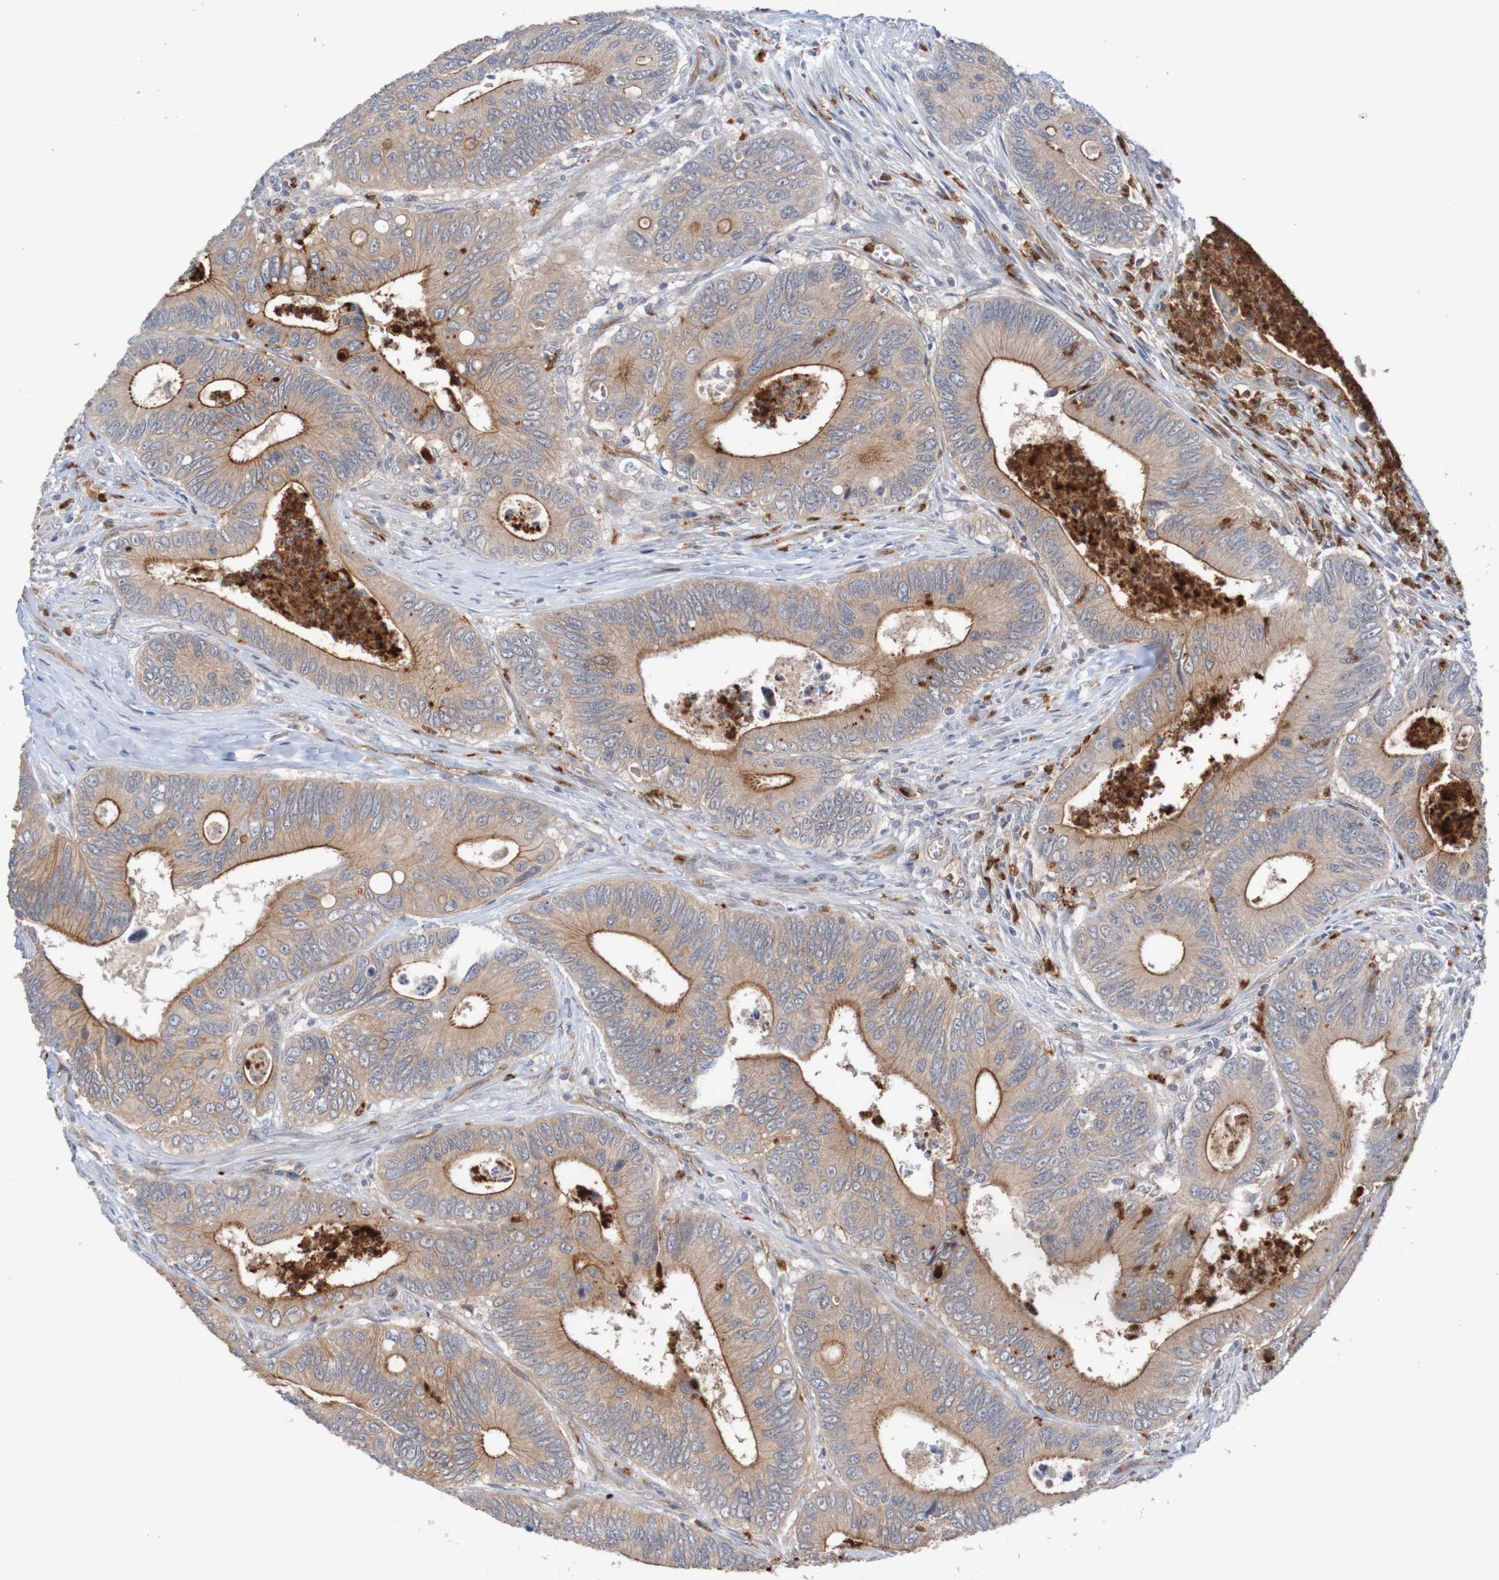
{"staining": {"intensity": "moderate", "quantity": ">75%", "location": "cytoplasmic/membranous"}, "tissue": "colorectal cancer", "cell_type": "Tumor cells", "image_type": "cancer", "snomed": [{"axis": "morphology", "description": "Inflammation, NOS"}, {"axis": "morphology", "description": "Adenocarcinoma, NOS"}, {"axis": "topography", "description": "Colon"}], "caption": "Immunohistochemistry histopathology image of neoplastic tissue: human colorectal adenocarcinoma stained using immunohistochemistry (IHC) exhibits medium levels of moderate protein expression localized specifically in the cytoplasmic/membranous of tumor cells, appearing as a cytoplasmic/membranous brown color.", "gene": "ST8SIA6", "patient": {"sex": "male", "age": 72}}